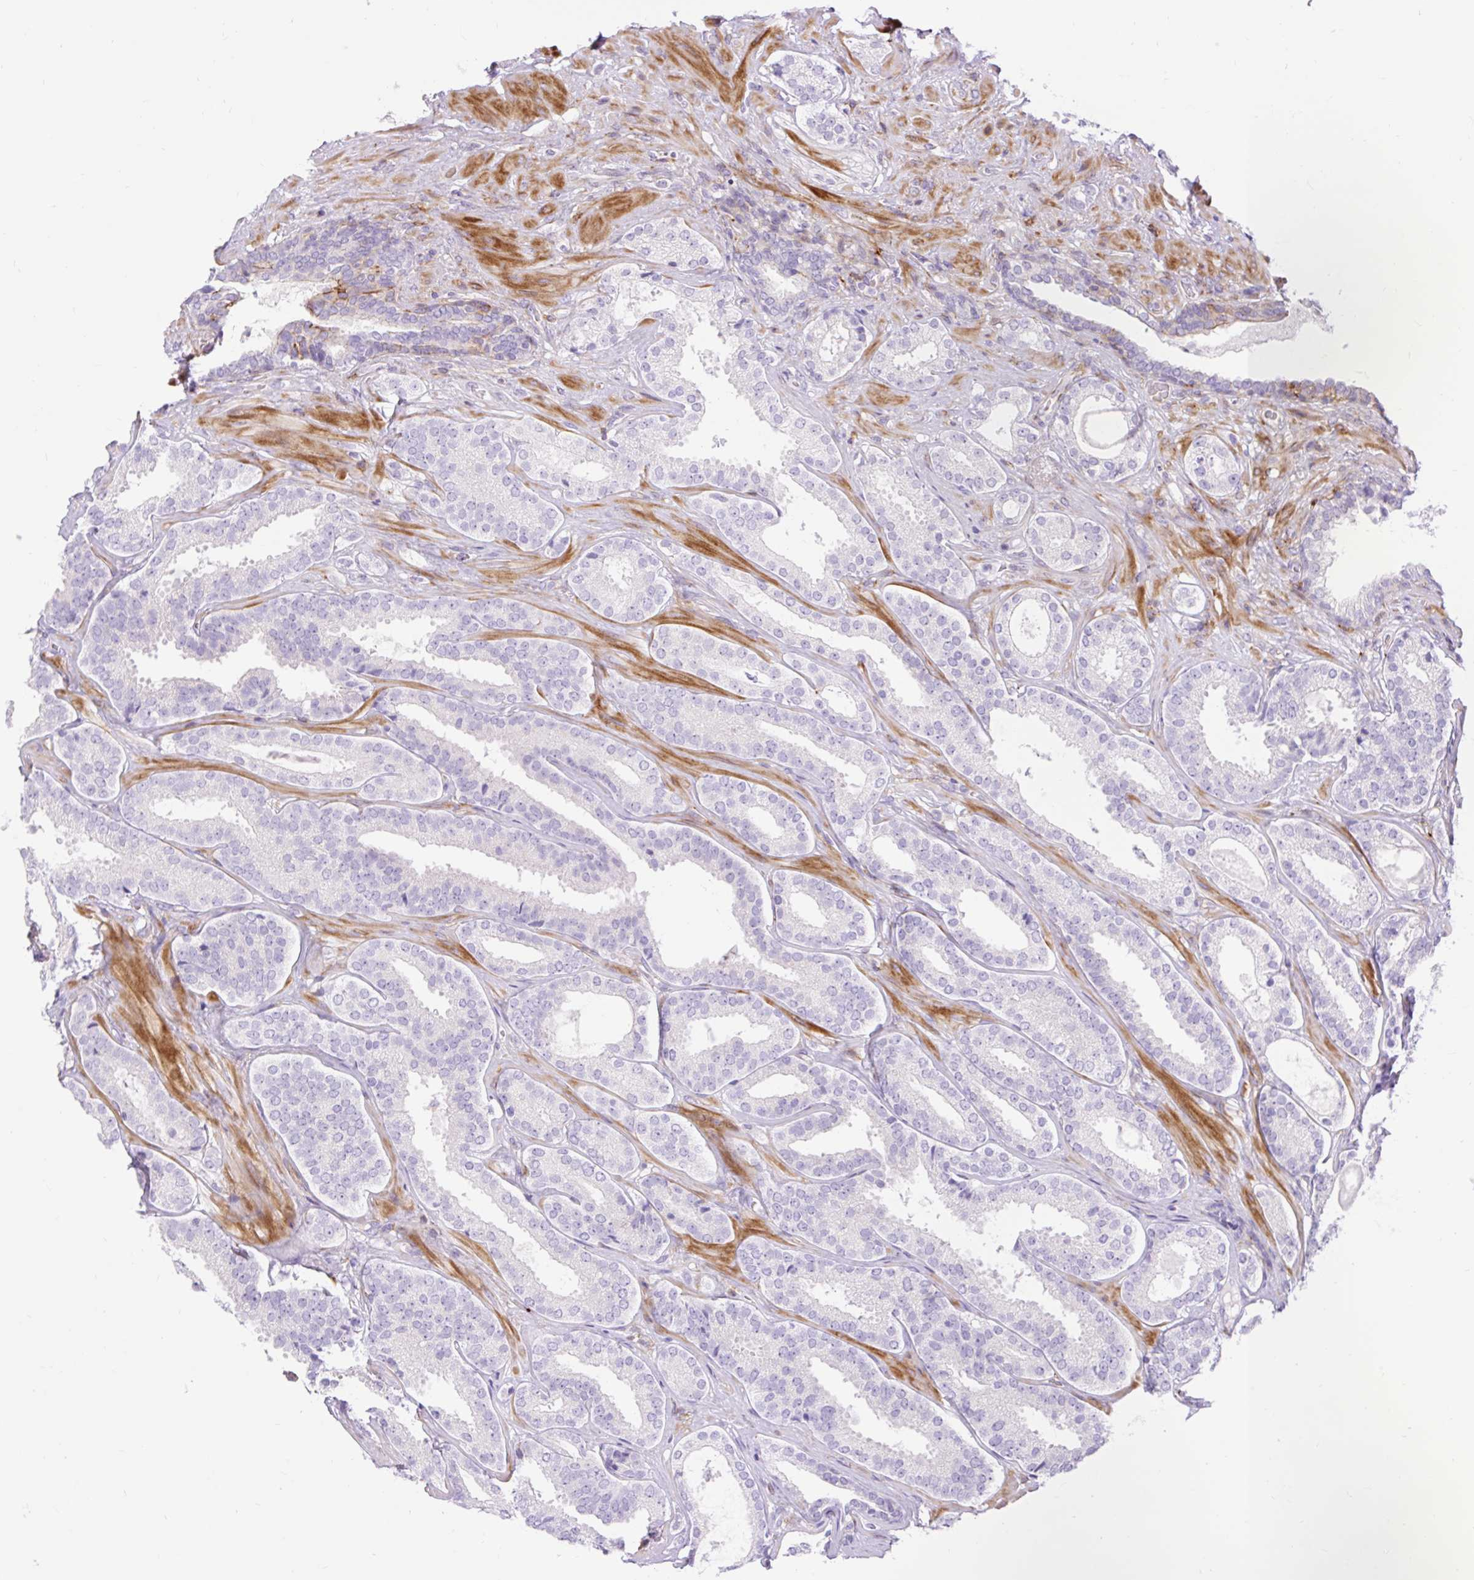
{"staining": {"intensity": "negative", "quantity": "none", "location": "none"}, "tissue": "prostate cancer", "cell_type": "Tumor cells", "image_type": "cancer", "snomed": [{"axis": "morphology", "description": "Adenocarcinoma, High grade"}, {"axis": "topography", "description": "Prostate"}], "caption": "High magnification brightfield microscopy of prostate high-grade adenocarcinoma stained with DAB (3,3'-diaminobenzidine) (brown) and counterstained with hematoxylin (blue): tumor cells show no significant expression.", "gene": "CORO7-PAM16", "patient": {"sex": "male", "age": 65}}